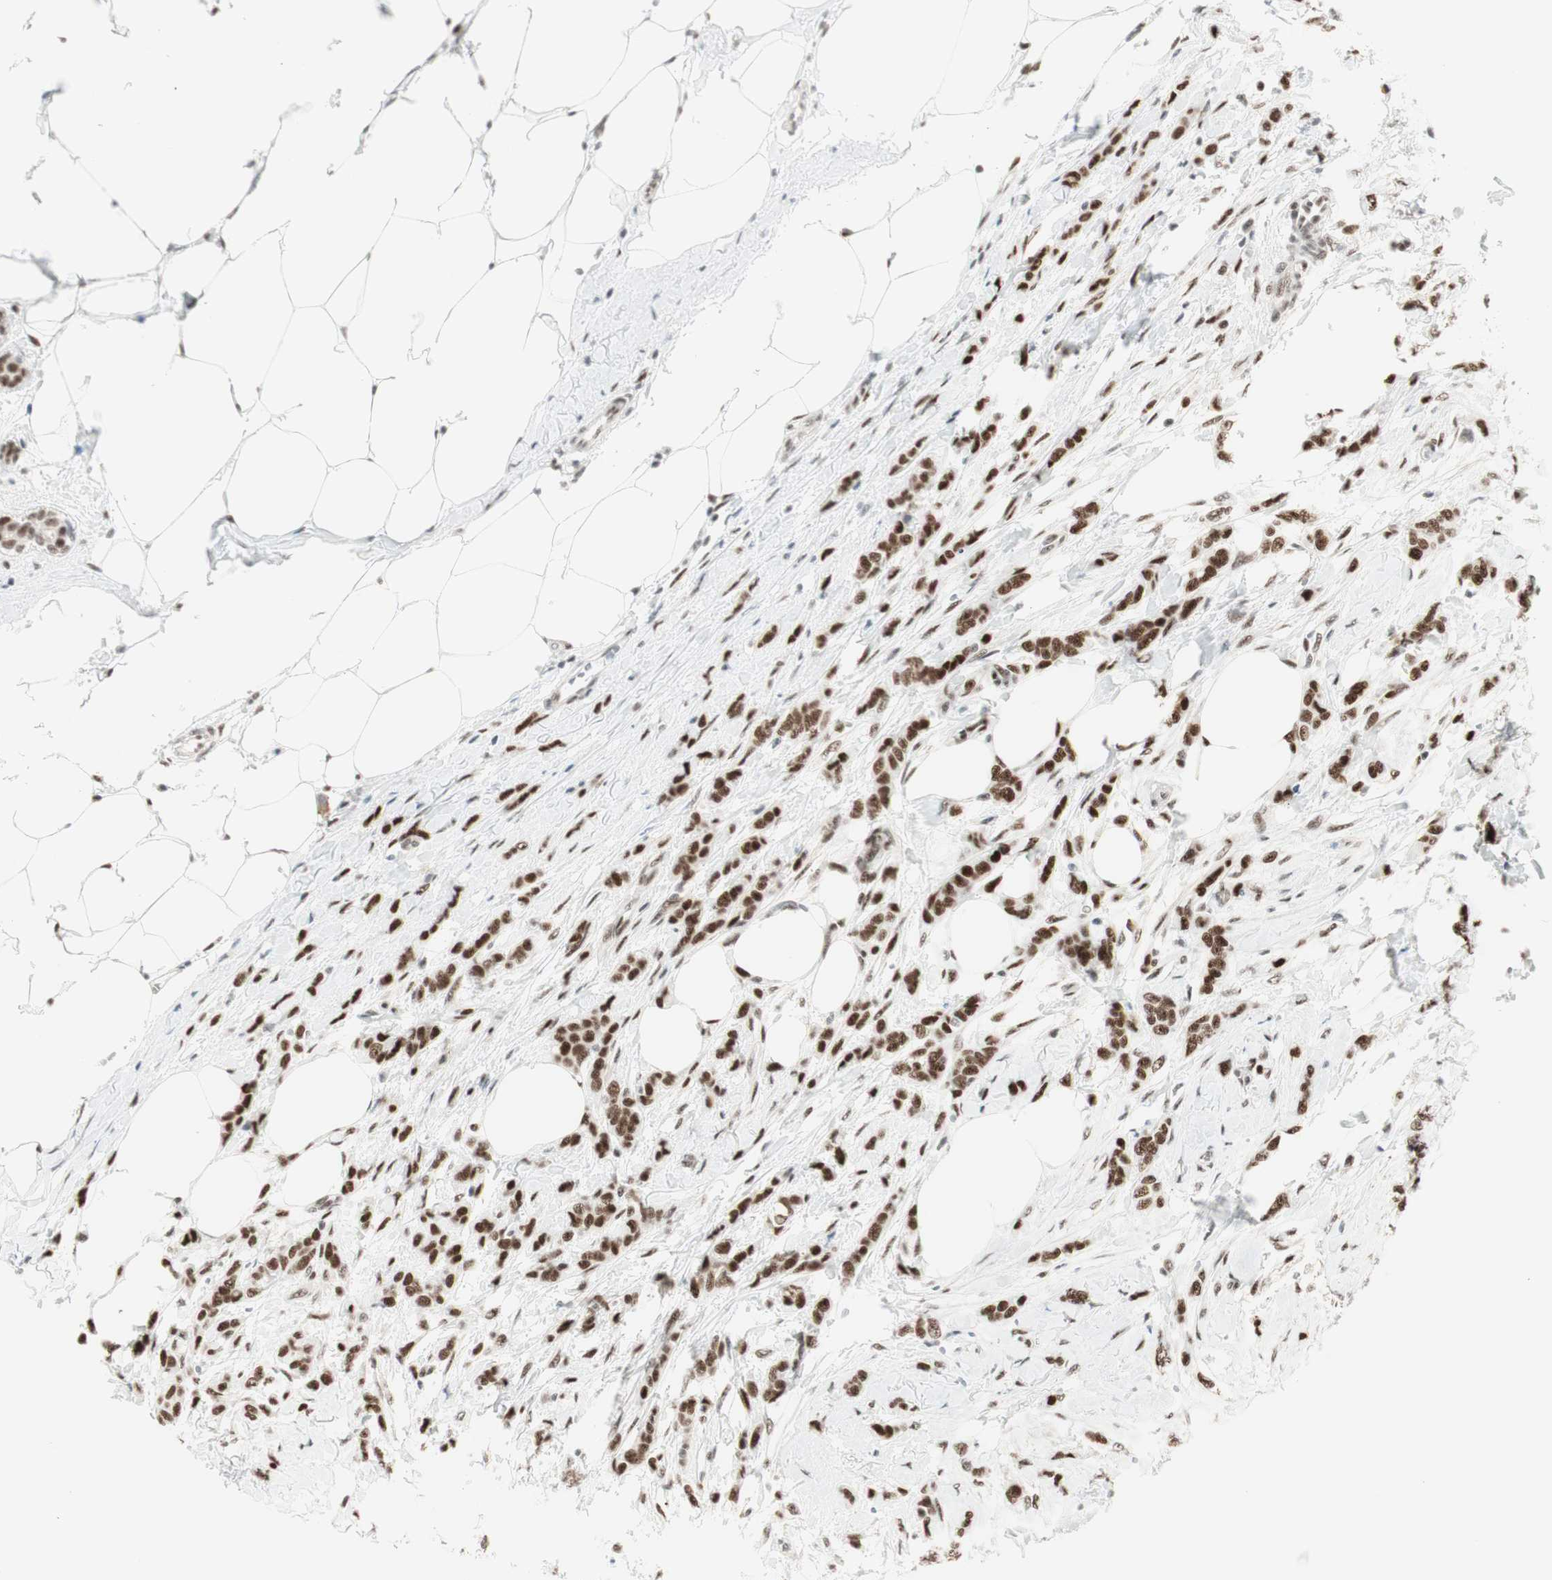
{"staining": {"intensity": "strong", "quantity": ">75%", "location": "nuclear"}, "tissue": "breast cancer", "cell_type": "Tumor cells", "image_type": "cancer", "snomed": [{"axis": "morphology", "description": "Lobular carcinoma, in situ"}, {"axis": "morphology", "description": "Lobular carcinoma"}, {"axis": "topography", "description": "Breast"}], "caption": "Breast lobular carcinoma in situ stained with a protein marker displays strong staining in tumor cells.", "gene": "HEXIM1", "patient": {"sex": "female", "age": 41}}